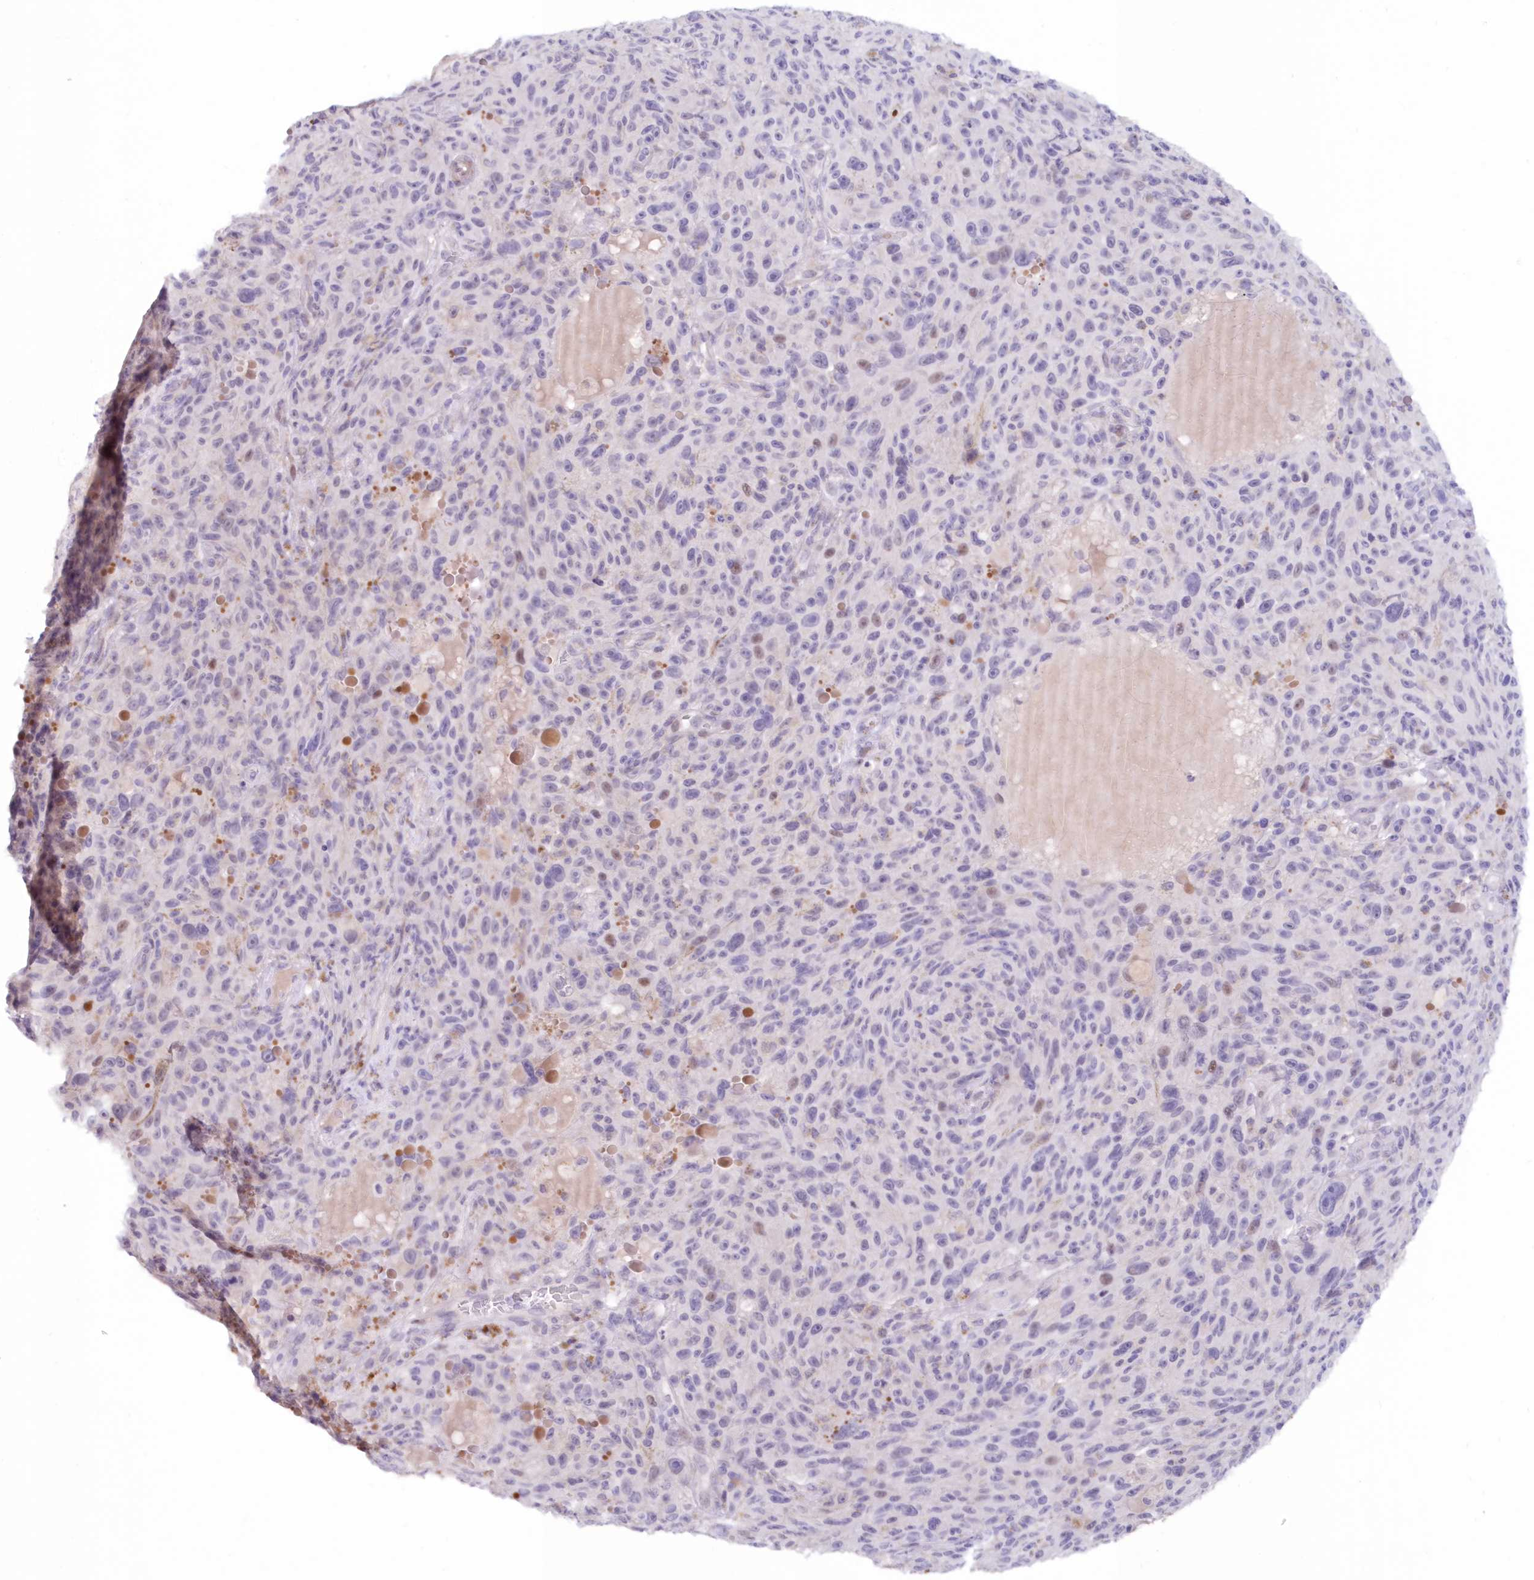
{"staining": {"intensity": "negative", "quantity": "none", "location": "none"}, "tissue": "melanoma", "cell_type": "Tumor cells", "image_type": "cancer", "snomed": [{"axis": "morphology", "description": "Malignant melanoma, NOS"}, {"axis": "topography", "description": "Skin"}], "caption": "Human malignant melanoma stained for a protein using IHC shows no positivity in tumor cells.", "gene": "SNED1", "patient": {"sex": "female", "age": 82}}